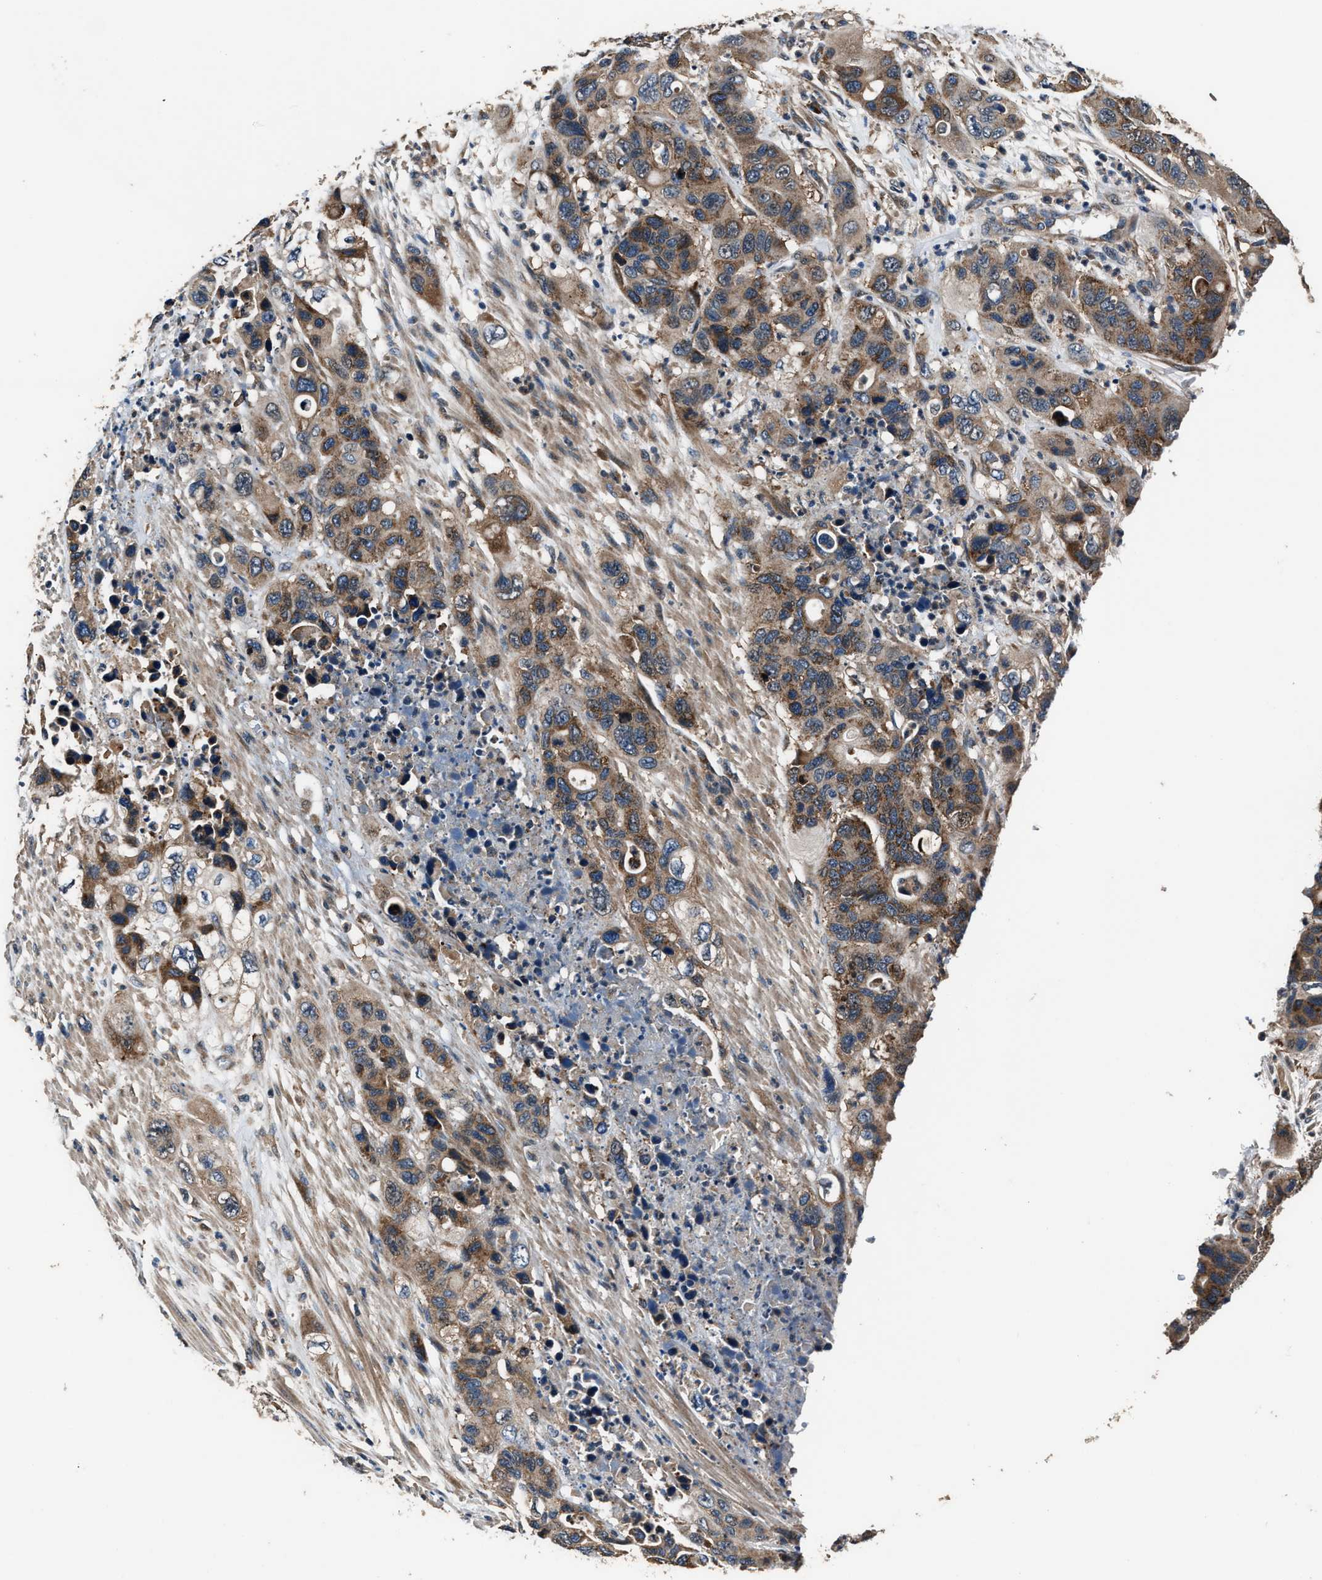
{"staining": {"intensity": "moderate", "quantity": ">75%", "location": "cytoplasmic/membranous"}, "tissue": "pancreatic cancer", "cell_type": "Tumor cells", "image_type": "cancer", "snomed": [{"axis": "morphology", "description": "Adenocarcinoma, NOS"}, {"axis": "topography", "description": "Pancreas"}], "caption": "Tumor cells reveal moderate cytoplasmic/membranous expression in approximately >75% of cells in pancreatic cancer.", "gene": "IMPDH2", "patient": {"sex": "female", "age": 71}}